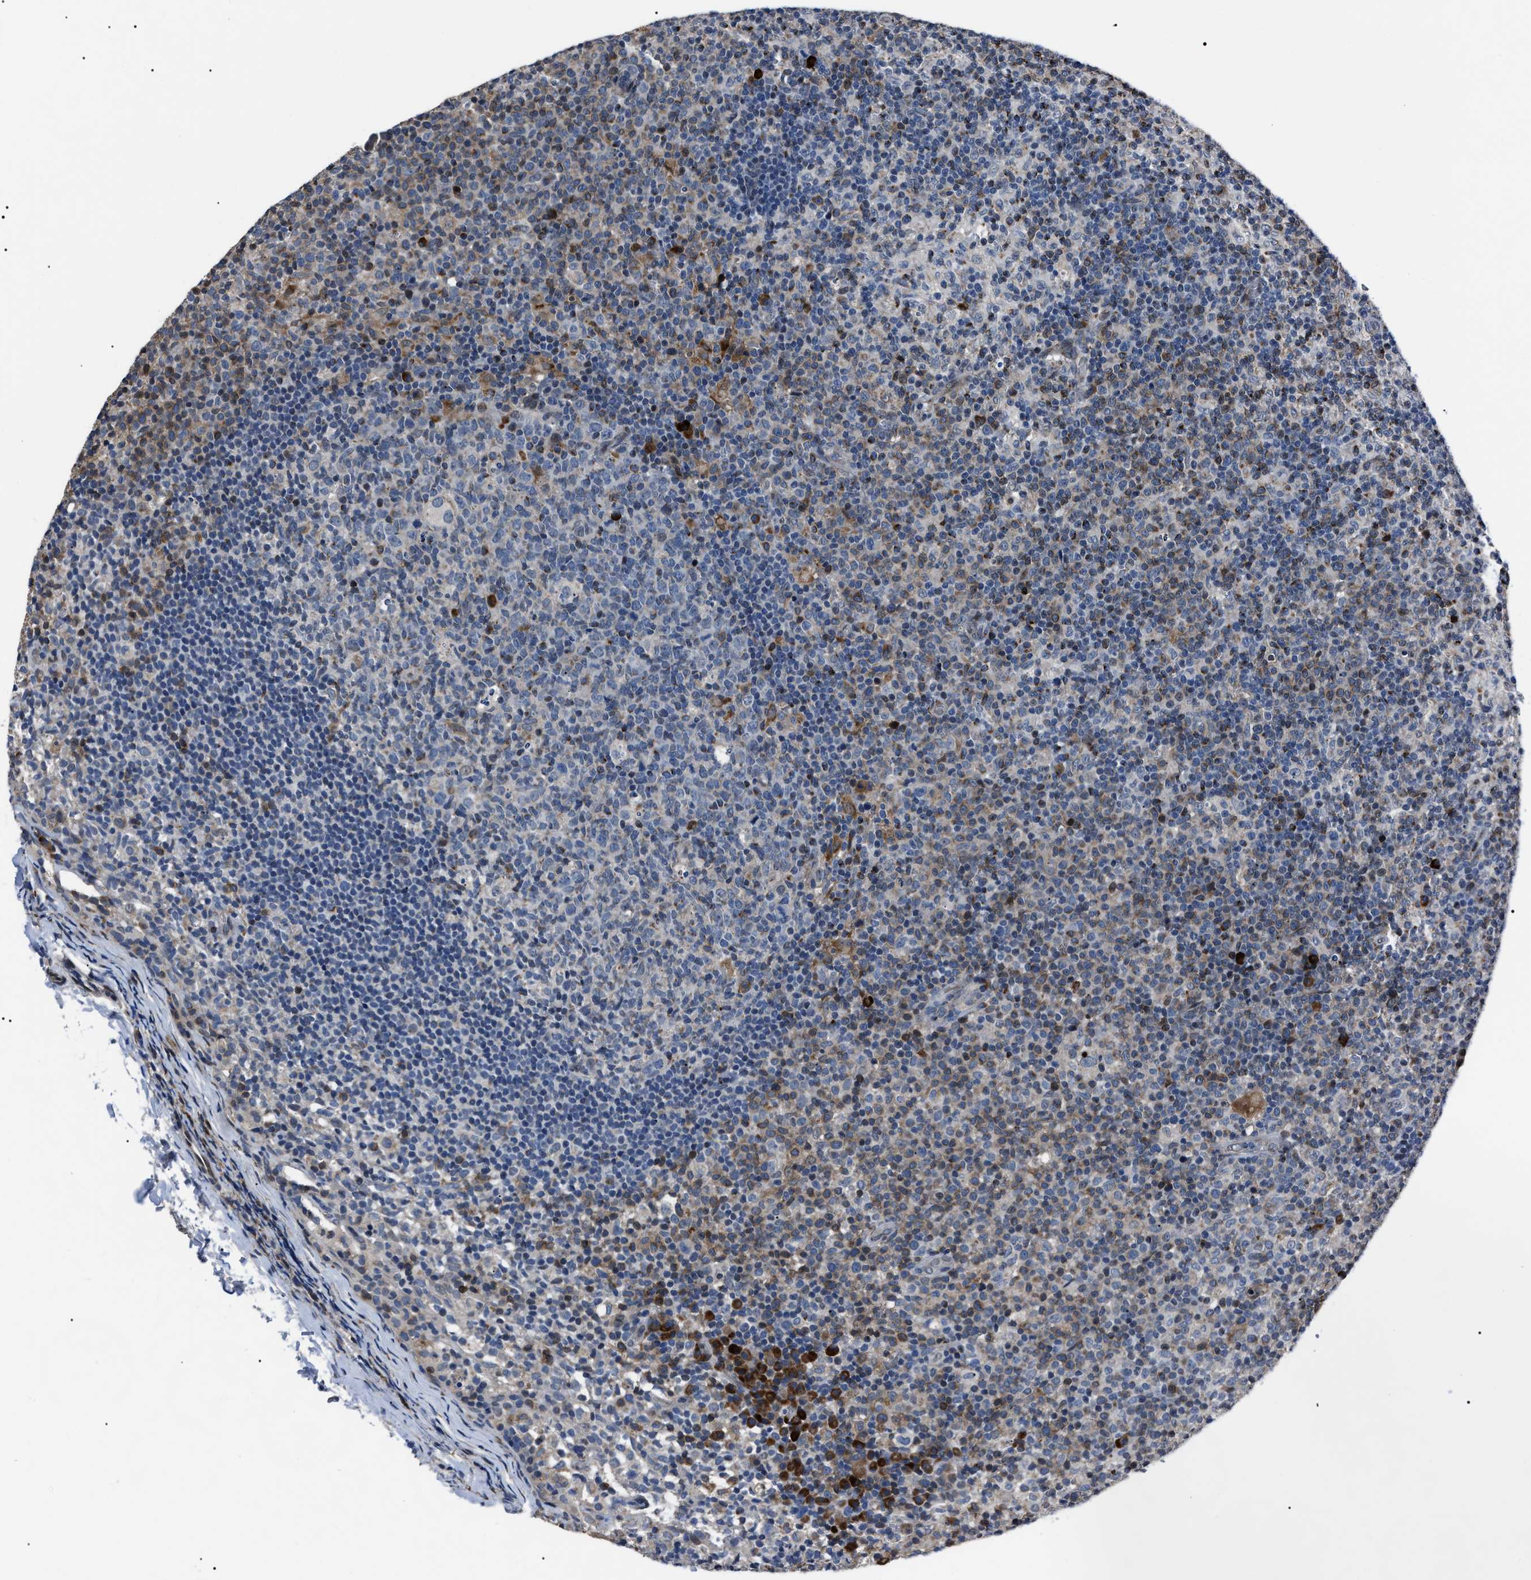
{"staining": {"intensity": "weak", "quantity": "<25%", "location": "cytoplasmic/membranous"}, "tissue": "lymph node", "cell_type": "Germinal center cells", "image_type": "normal", "snomed": [{"axis": "morphology", "description": "Normal tissue, NOS"}, {"axis": "morphology", "description": "Inflammation, NOS"}, {"axis": "topography", "description": "Lymph node"}], "caption": "The photomicrograph shows no significant expression in germinal center cells of lymph node. The staining is performed using DAB brown chromogen with nuclei counter-stained in using hematoxylin.", "gene": "LRRC14", "patient": {"sex": "male", "age": 55}}